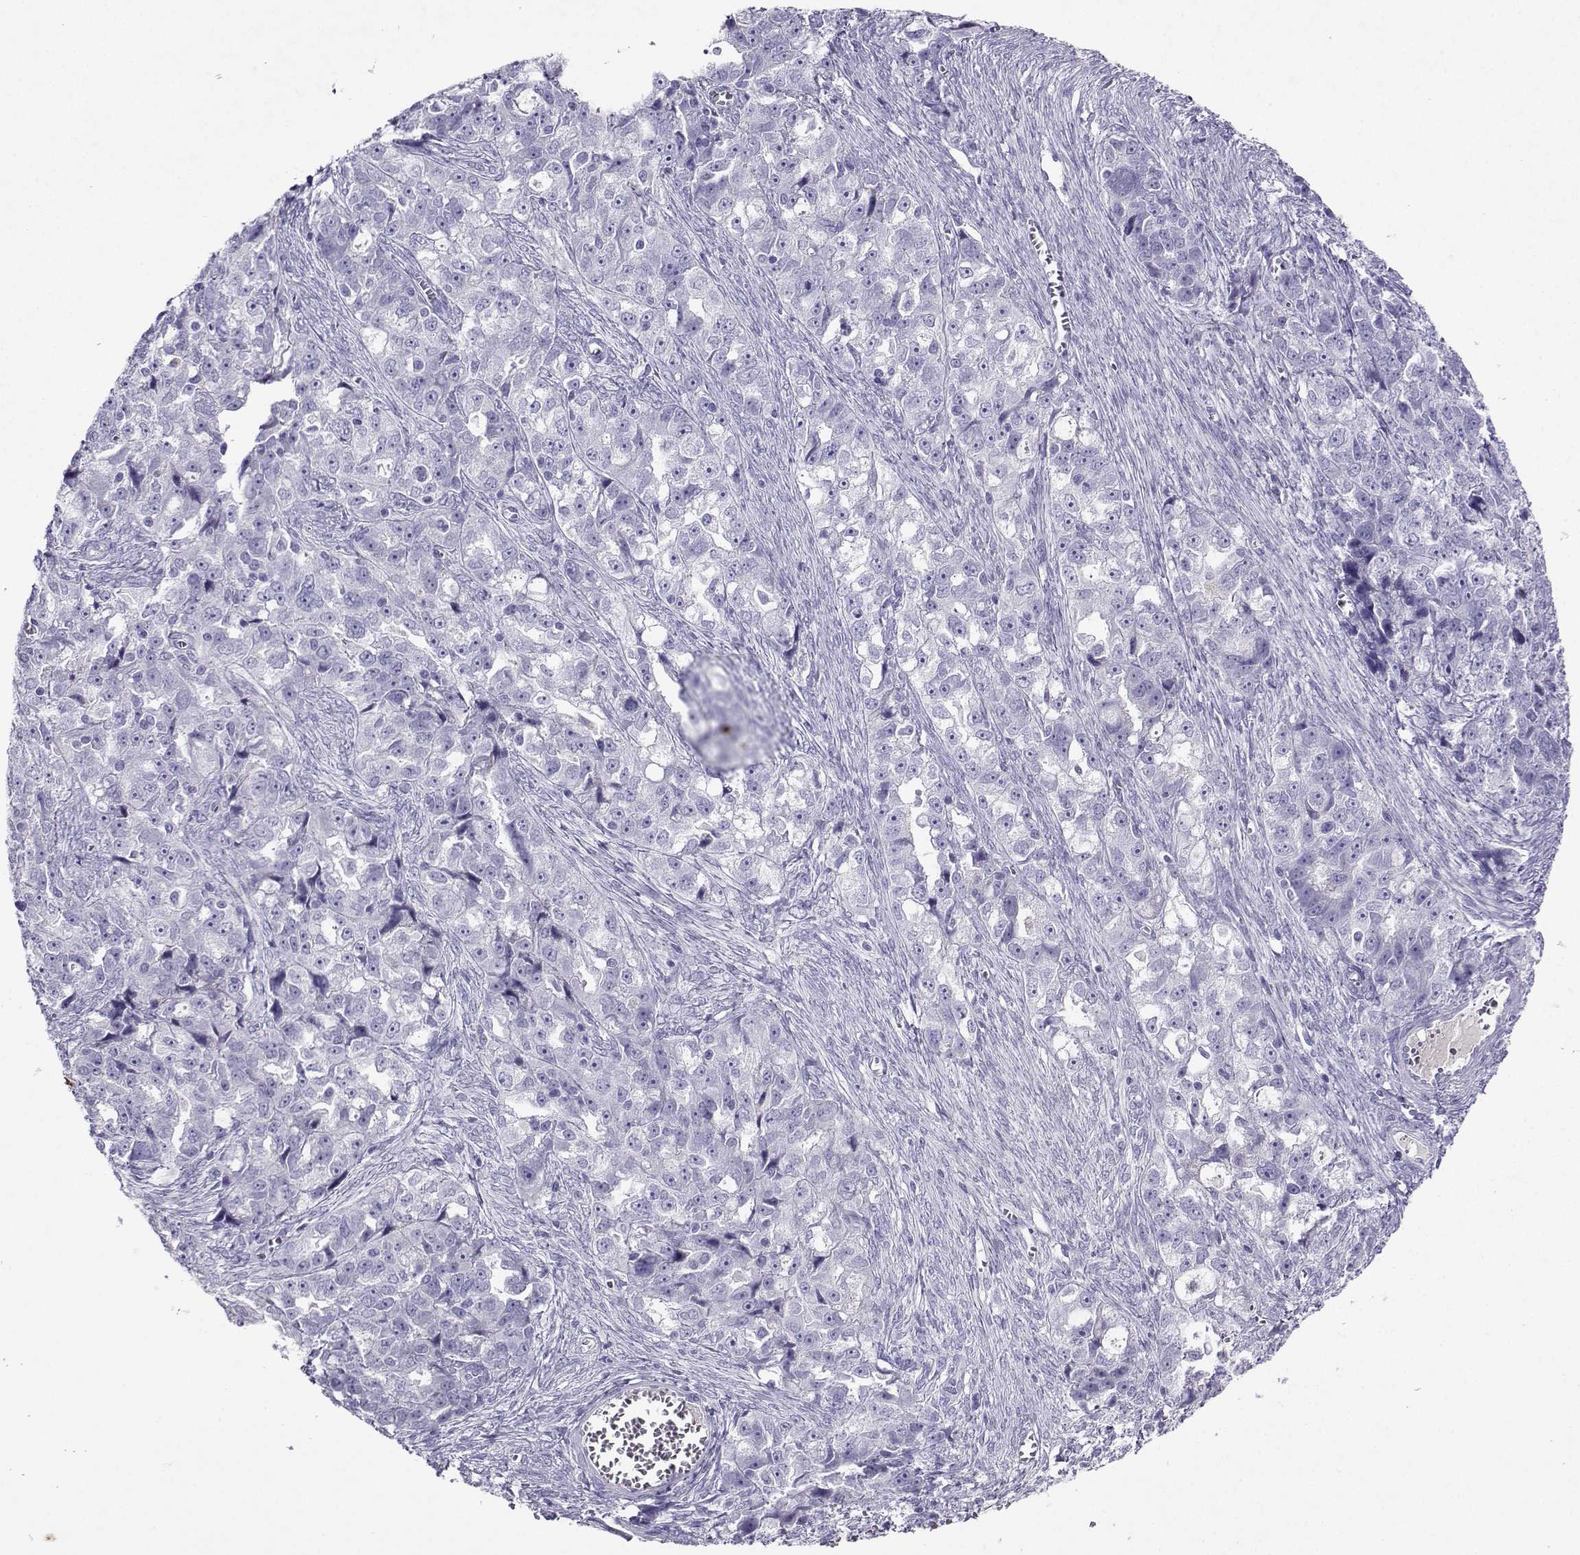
{"staining": {"intensity": "negative", "quantity": "none", "location": "none"}, "tissue": "ovarian cancer", "cell_type": "Tumor cells", "image_type": "cancer", "snomed": [{"axis": "morphology", "description": "Cystadenocarcinoma, serous, NOS"}, {"axis": "topography", "description": "Ovary"}], "caption": "An image of human ovarian cancer (serous cystadenocarcinoma) is negative for staining in tumor cells.", "gene": "GRIK4", "patient": {"sex": "female", "age": 51}}